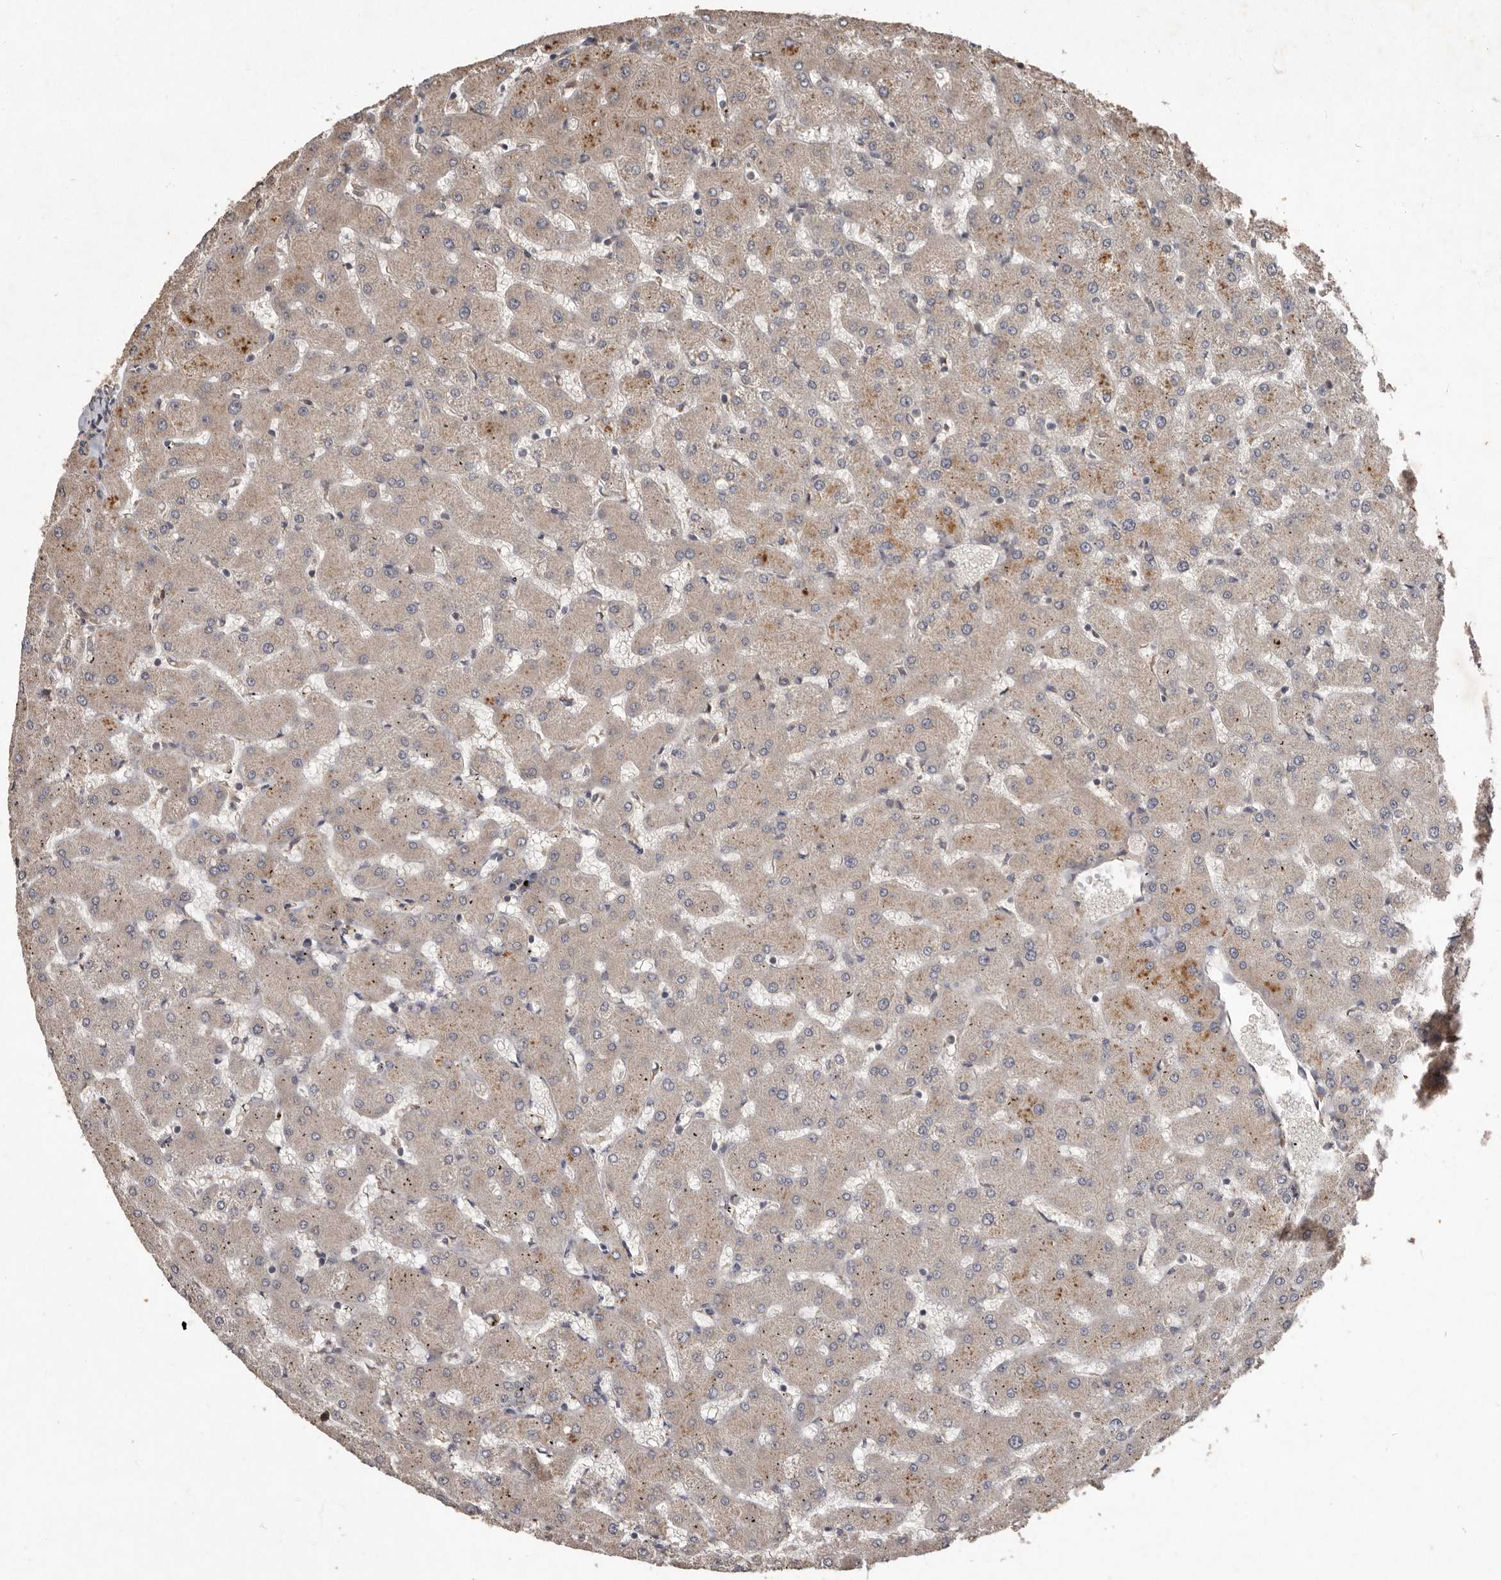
{"staining": {"intensity": "weak", "quantity": ">75%", "location": "cytoplasmic/membranous"}, "tissue": "liver", "cell_type": "Cholangiocytes", "image_type": "normal", "snomed": [{"axis": "morphology", "description": "Normal tissue, NOS"}, {"axis": "topography", "description": "Liver"}], "caption": "Cholangiocytes show low levels of weak cytoplasmic/membranous staining in about >75% of cells in unremarkable liver.", "gene": "KIF26B", "patient": {"sex": "female", "age": 63}}